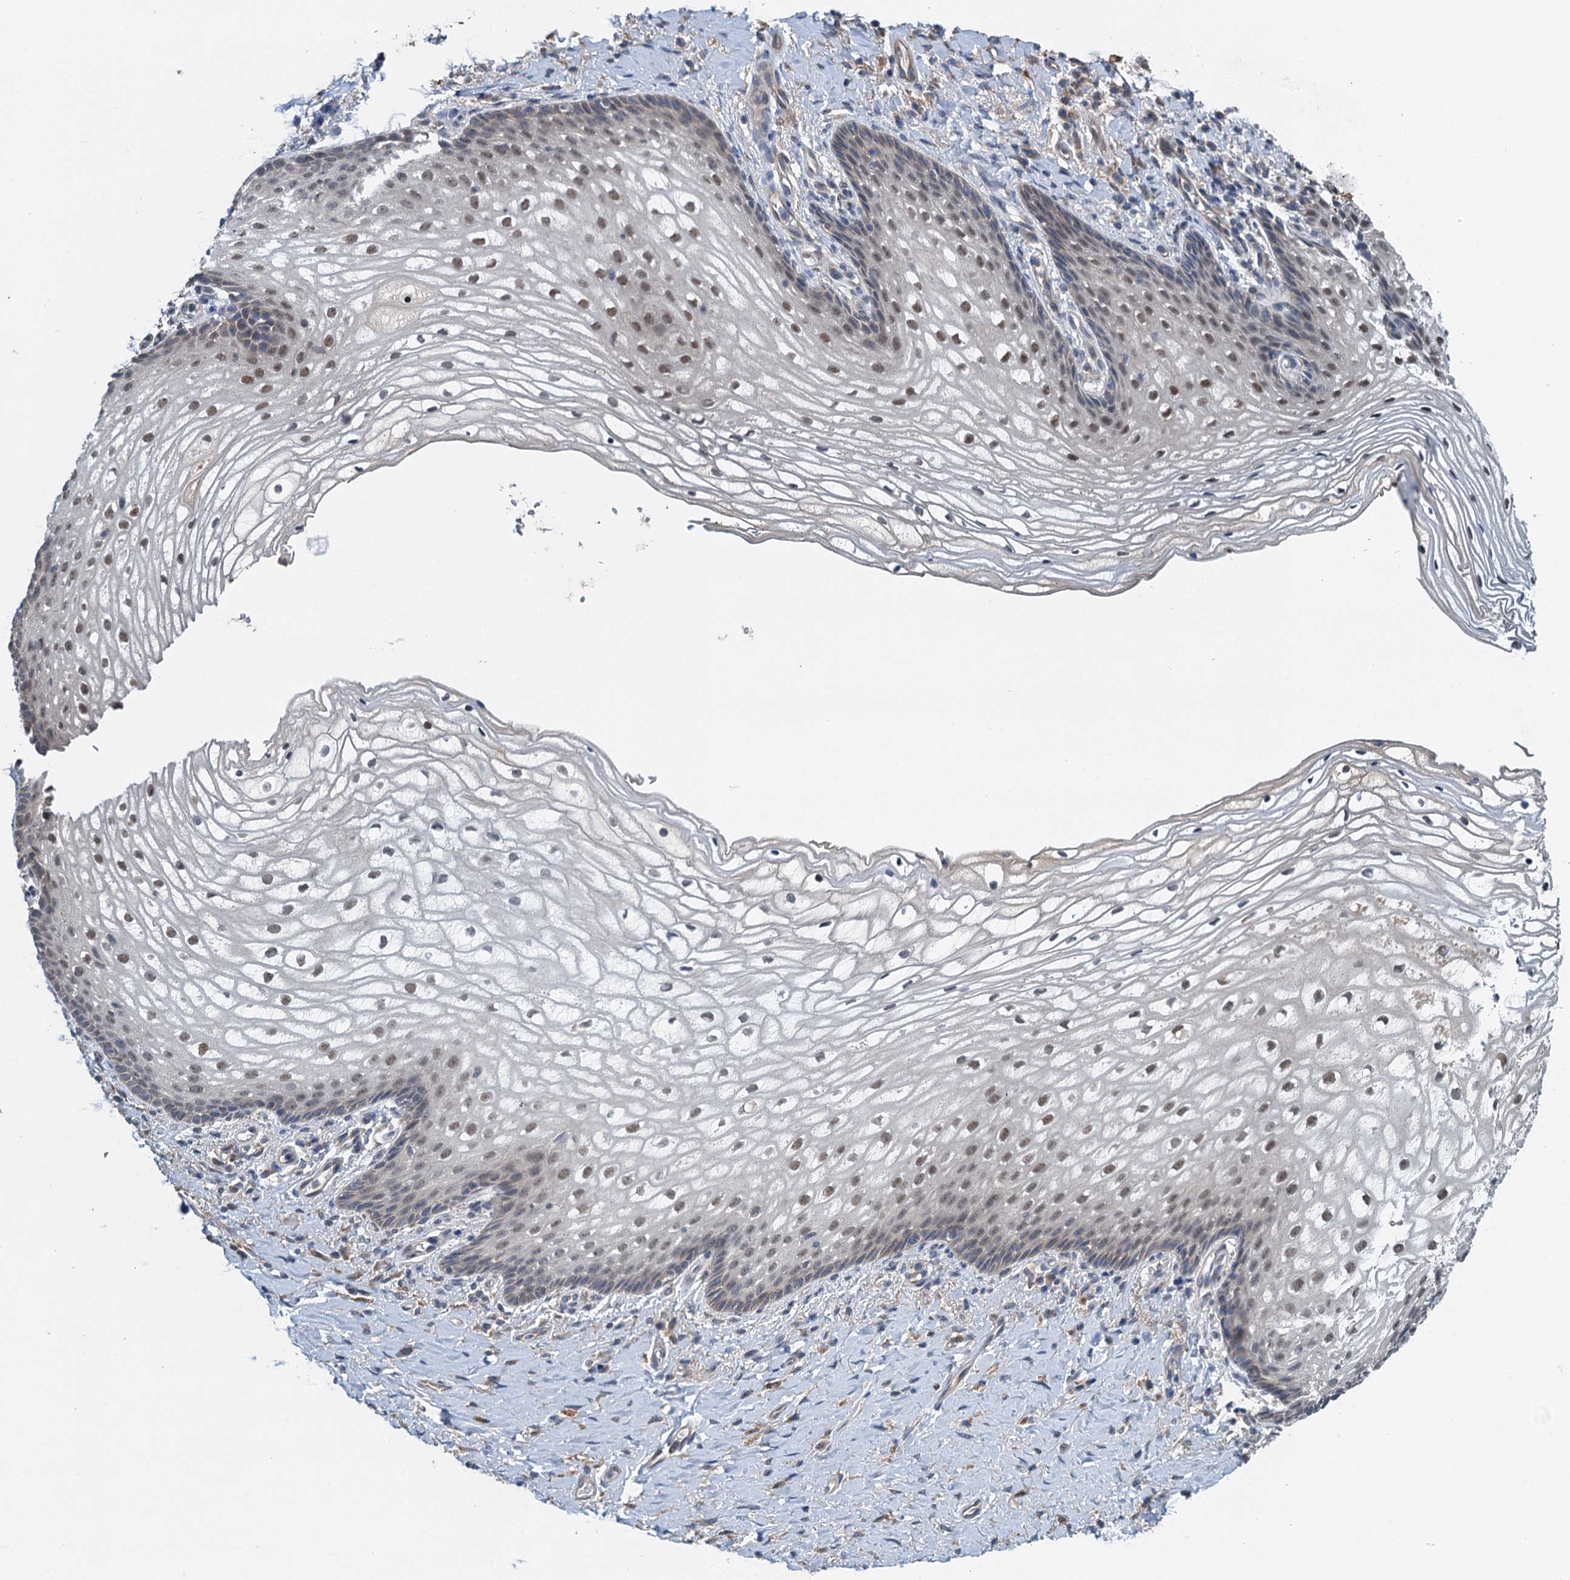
{"staining": {"intensity": "moderate", "quantity": "25%-75%", "location": "nuclear"}, "tissue": "vagina", "cell_type": "Squamous epithelial cells", "image_type": "normal", "snomed": [{"axis": "morphology", "description": "Normal tissue, NOS"}, {"axis": "topography", "description": "Vagina"}], "caption": "High-magnification brightfield microscopy of unremarkable vagina stained with DAB (3,3'-diaminobenzidine) (brown) and counterstained with hematoxylin (blue). squamous epithelial cells exhibit moderate nuclear staining is appreciated in about25%-75% of cells.", "gene": "ZNF606", "patient": {"sex": "female", "age": 60}}